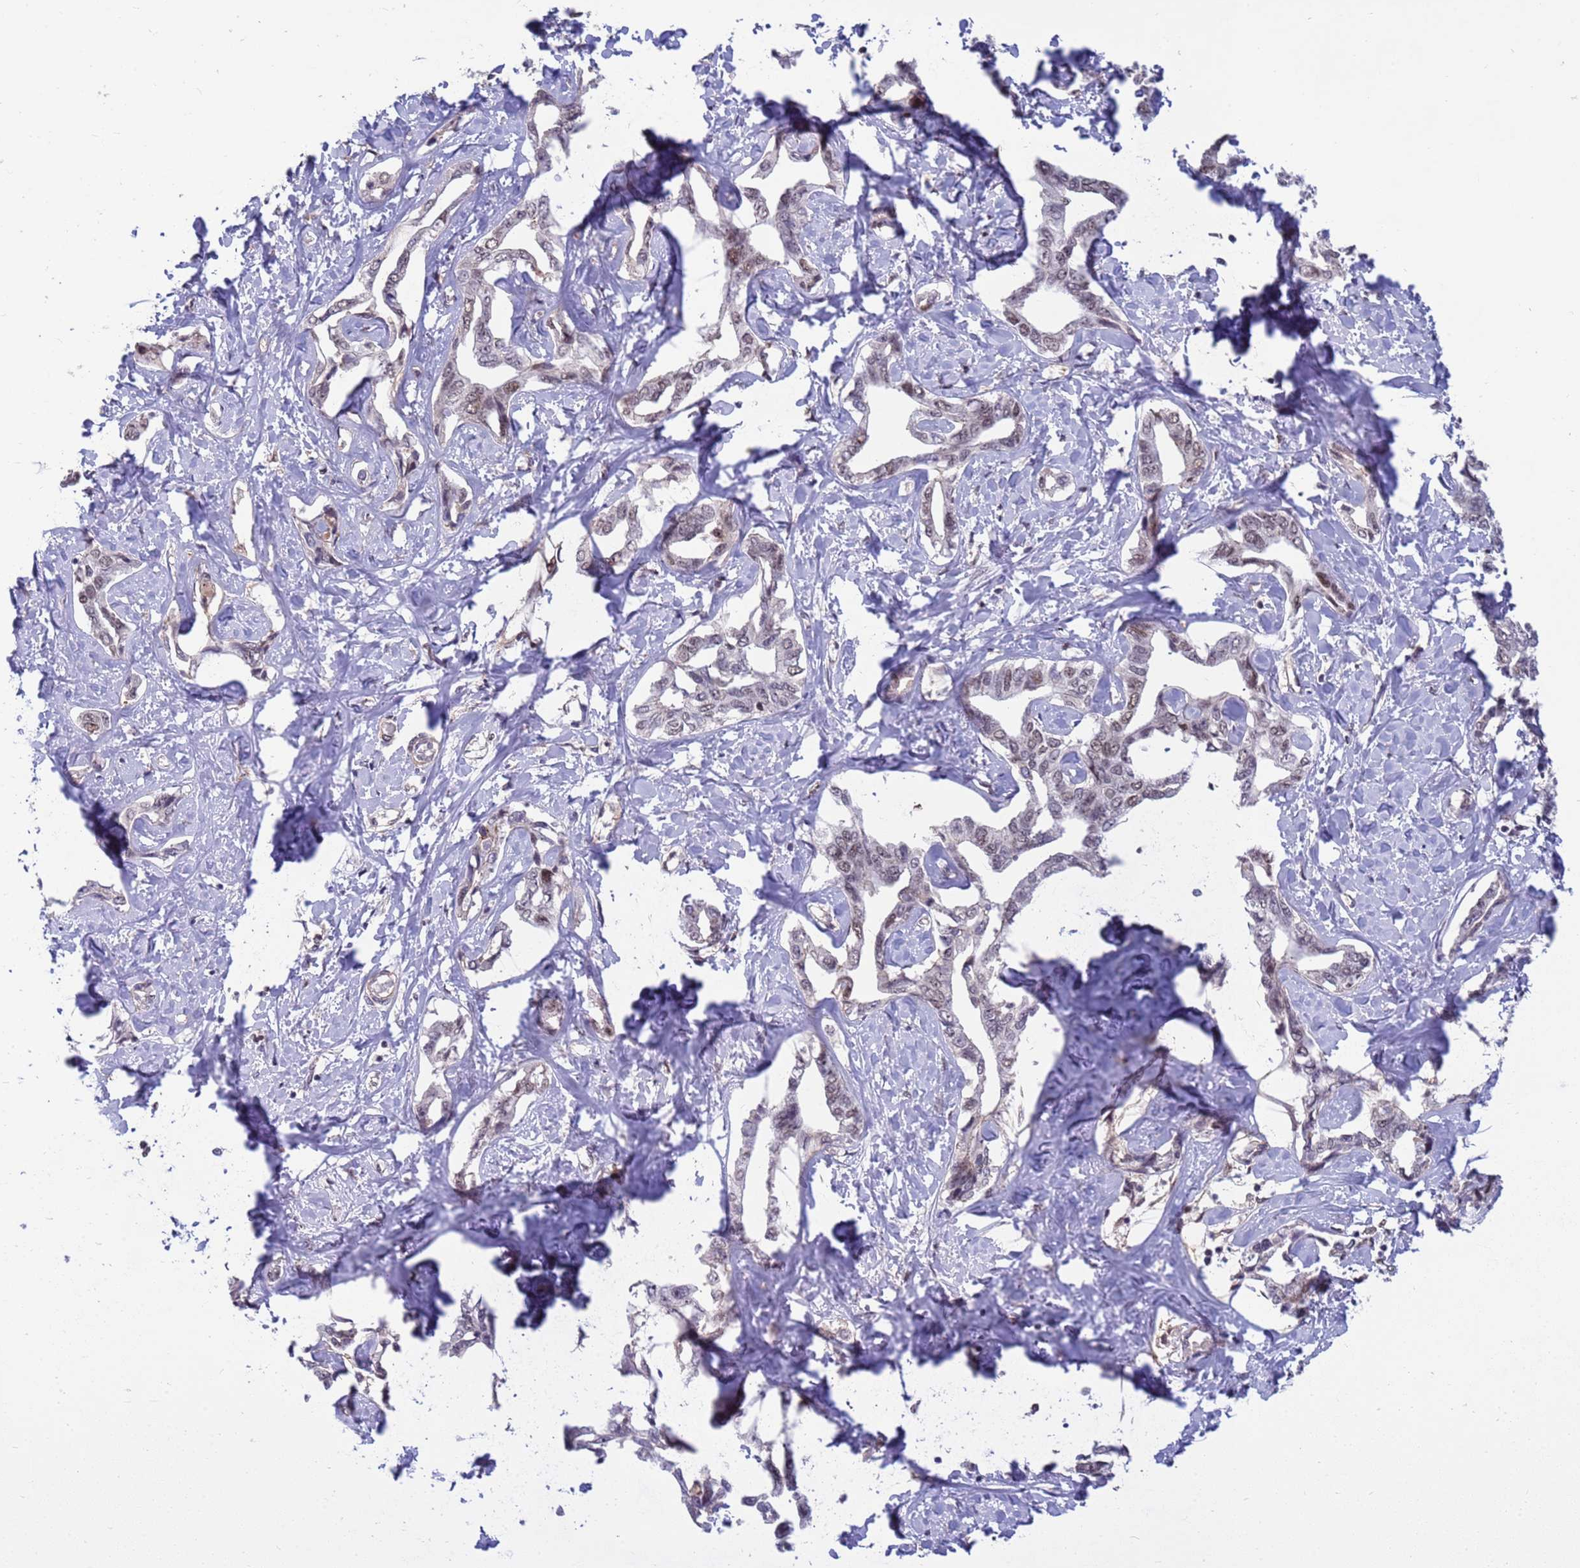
{"staining": {"intensity": "weak", "quantity": "25%-75%", "location": "nuclear"}, "tissue": "liver cancer", "cell_type": "Tumor cells", "image_type": "cancer", "snomed": [{"axis": "morphology", "description": "Cholangiocarcinoma"}, {"axis": "topography", "description": "Liver"}], "caption": "Immunohistochemistry staining of cholangiocarcinoma (liver), which demonstrates low levels of weak nuclear staining in approximately 25%-75% of tumor cells indicating weak nuclear protein staining. The staining was performed using DAB (brown) for protein detection and nuclei were counterstained in hematoxylin (blue).", "gene": "NSL1", "patient": {"sex": "male", "age": 59}}